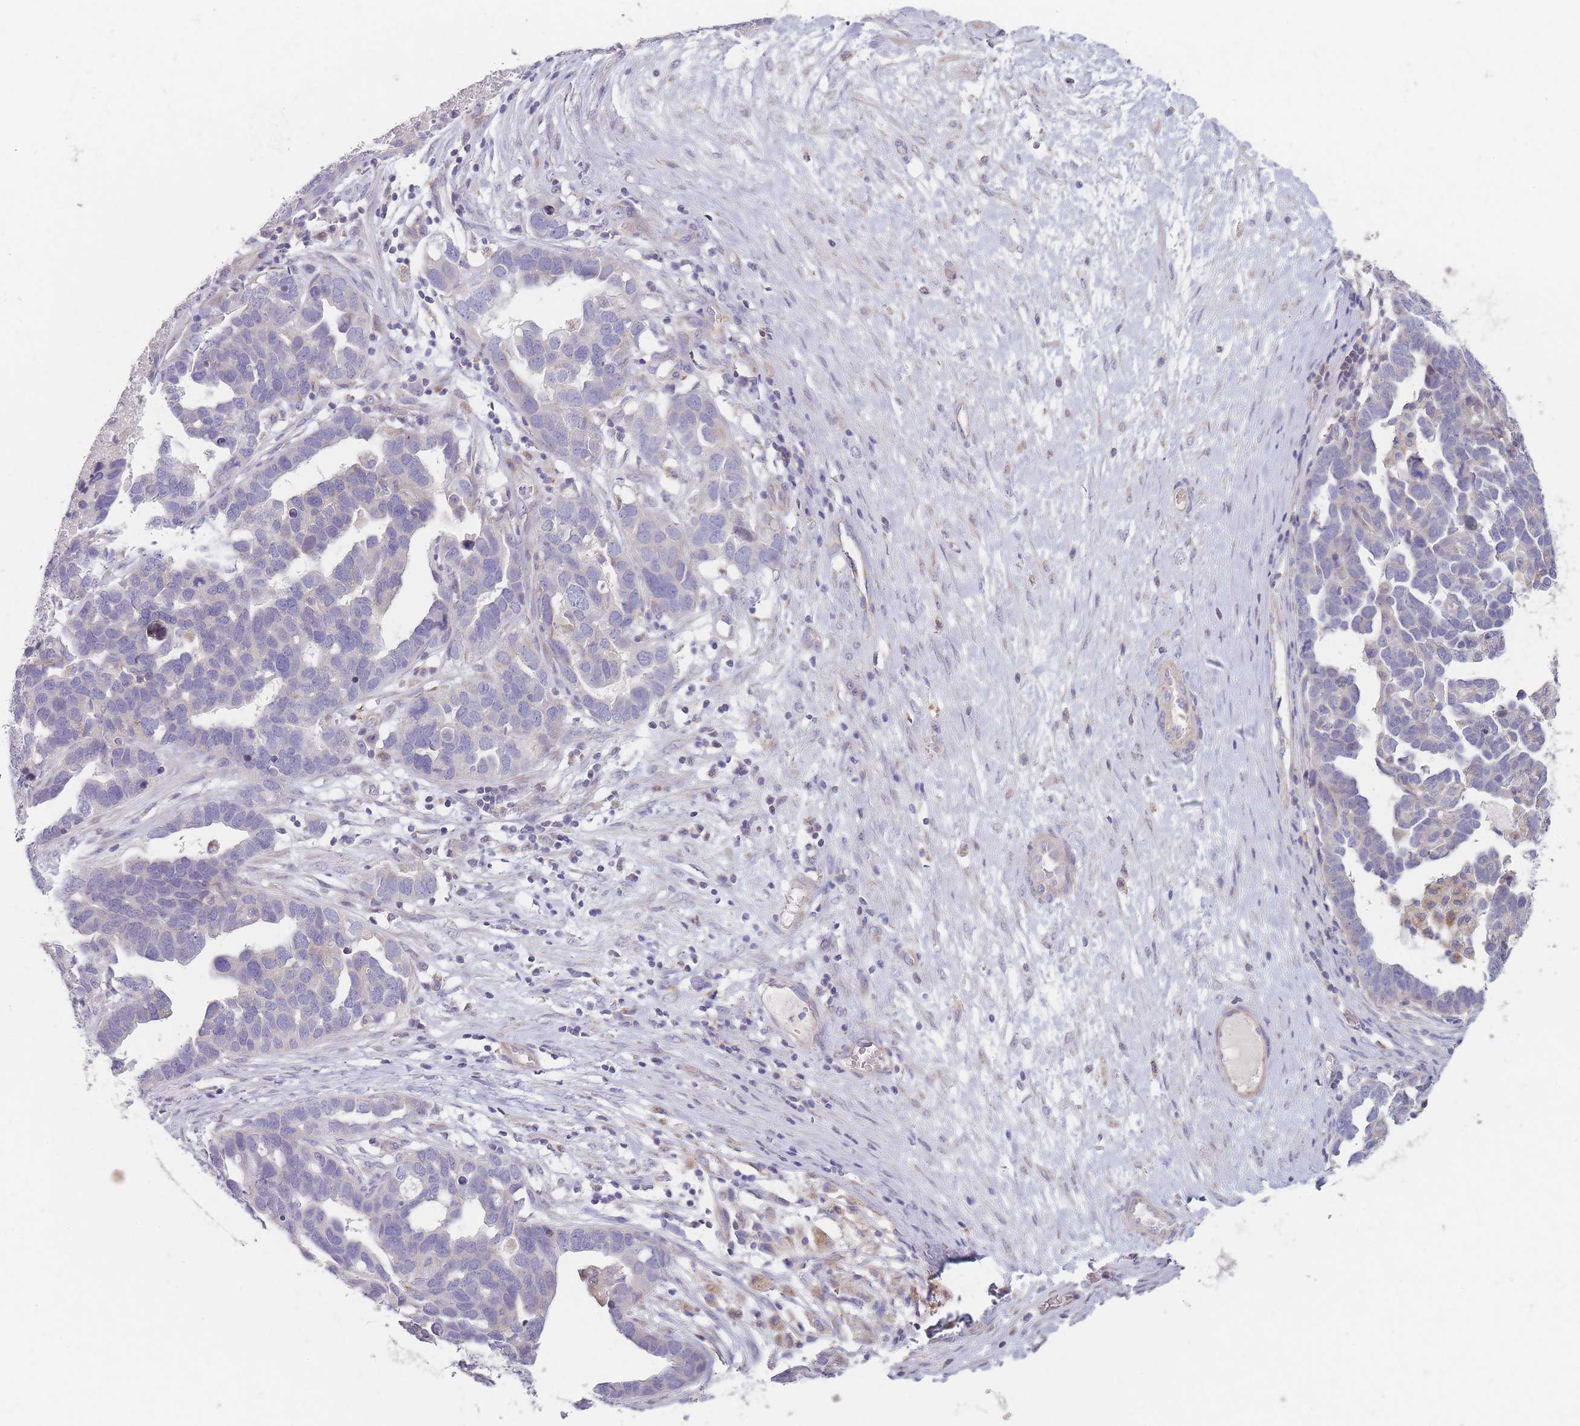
{"staining": {"intensity": "negative", "quantity": "none", "location": "none"}, "tissue": "ovarian cancer", "cell_type": "Tumor cells", "image_type": "cancer", "snomed": [{"axis": "morphology", "description": "Cystadenocarcinoma, serous, NOS"}, {"axis": "topography", "description": "Ovary"}], "caption": "Protein analysis of serous cystadenocarcinoma (ovarian) reveals no significant expression in tumor cells.", "gene": "SMPD4", "patient": {"sex": "female", "age": 54}}